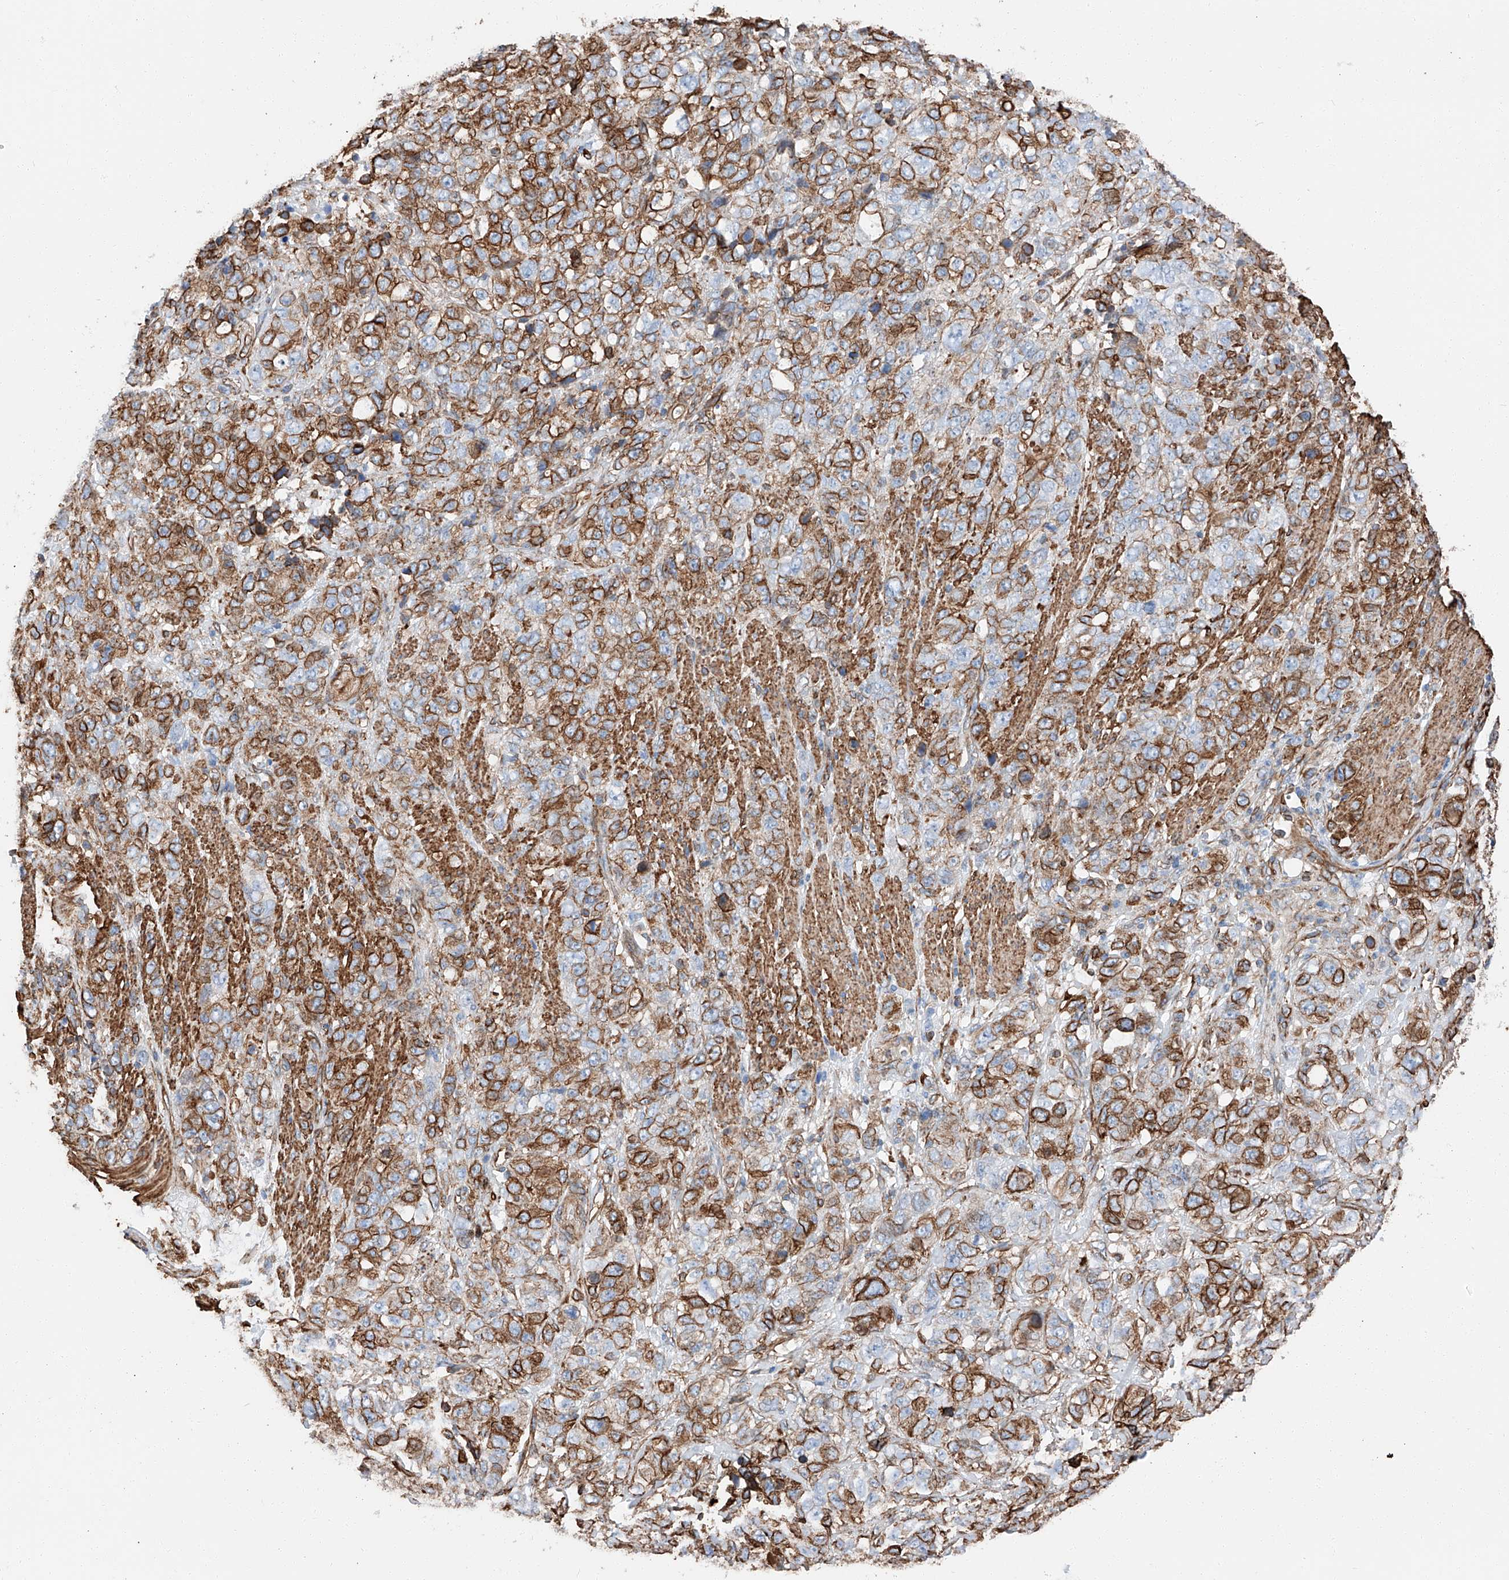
{"staining": {"intensity": "moderate", "quantity": ">75%", "location": "cytoplasmic/membranous"}, "tissue": "stomach cancer", "cell_type": "Tumor cells", "image_type": "cancer", "snomed": [{"axis": "morphology", "description": "Adenocarcinoma, NOS"}, {"axis": "topography", "description": "Stomach"}], "caption": "Stomach cancer (adenocarcinoma) stained with a protein marker displays moderate staining in tumor cells.", "gene": "ZNF804A", "patient": {"sex": "male", "age": 48}}